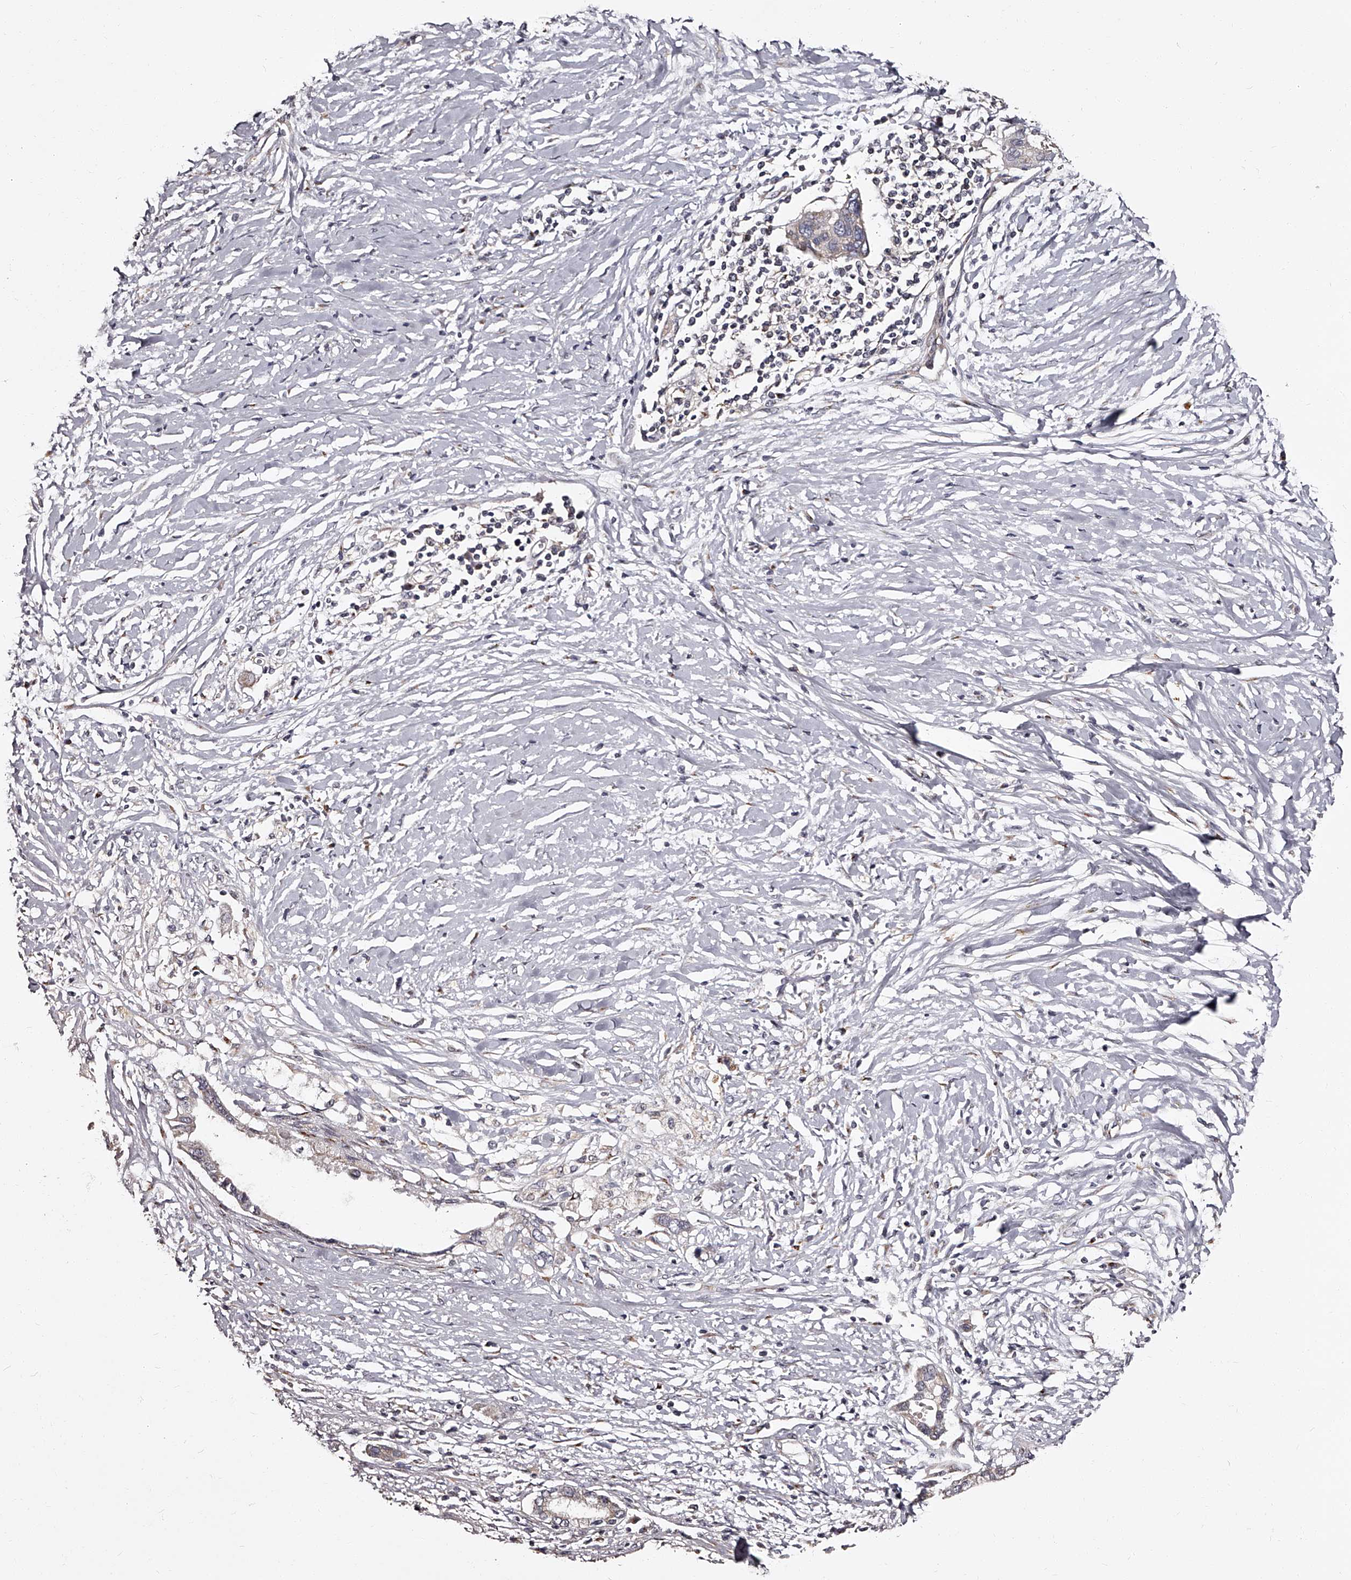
{"staining": {"intensity": "negative", "quantity": "none", "location": "none"}, "tissue": "pancreatic cancer", "cell_type": "Tumor cells", "image_type": "cancer", "snomed": [{"axis": "morphology", "description": "Normal tissue, NOS"}, {"axis": "morphology", "description": "Adenocarcinoma, NOS"}, {"axis": "topography", "description": "Pancreas"}, {"axis": "topography", "description": "Peripheral nerve tissue"}], "caption": "Tumor cells are negative for brown protein staining in pancreatic cancer.", "gene": "RSC1A1", "patient": {"sex": "male", "age": 59}}